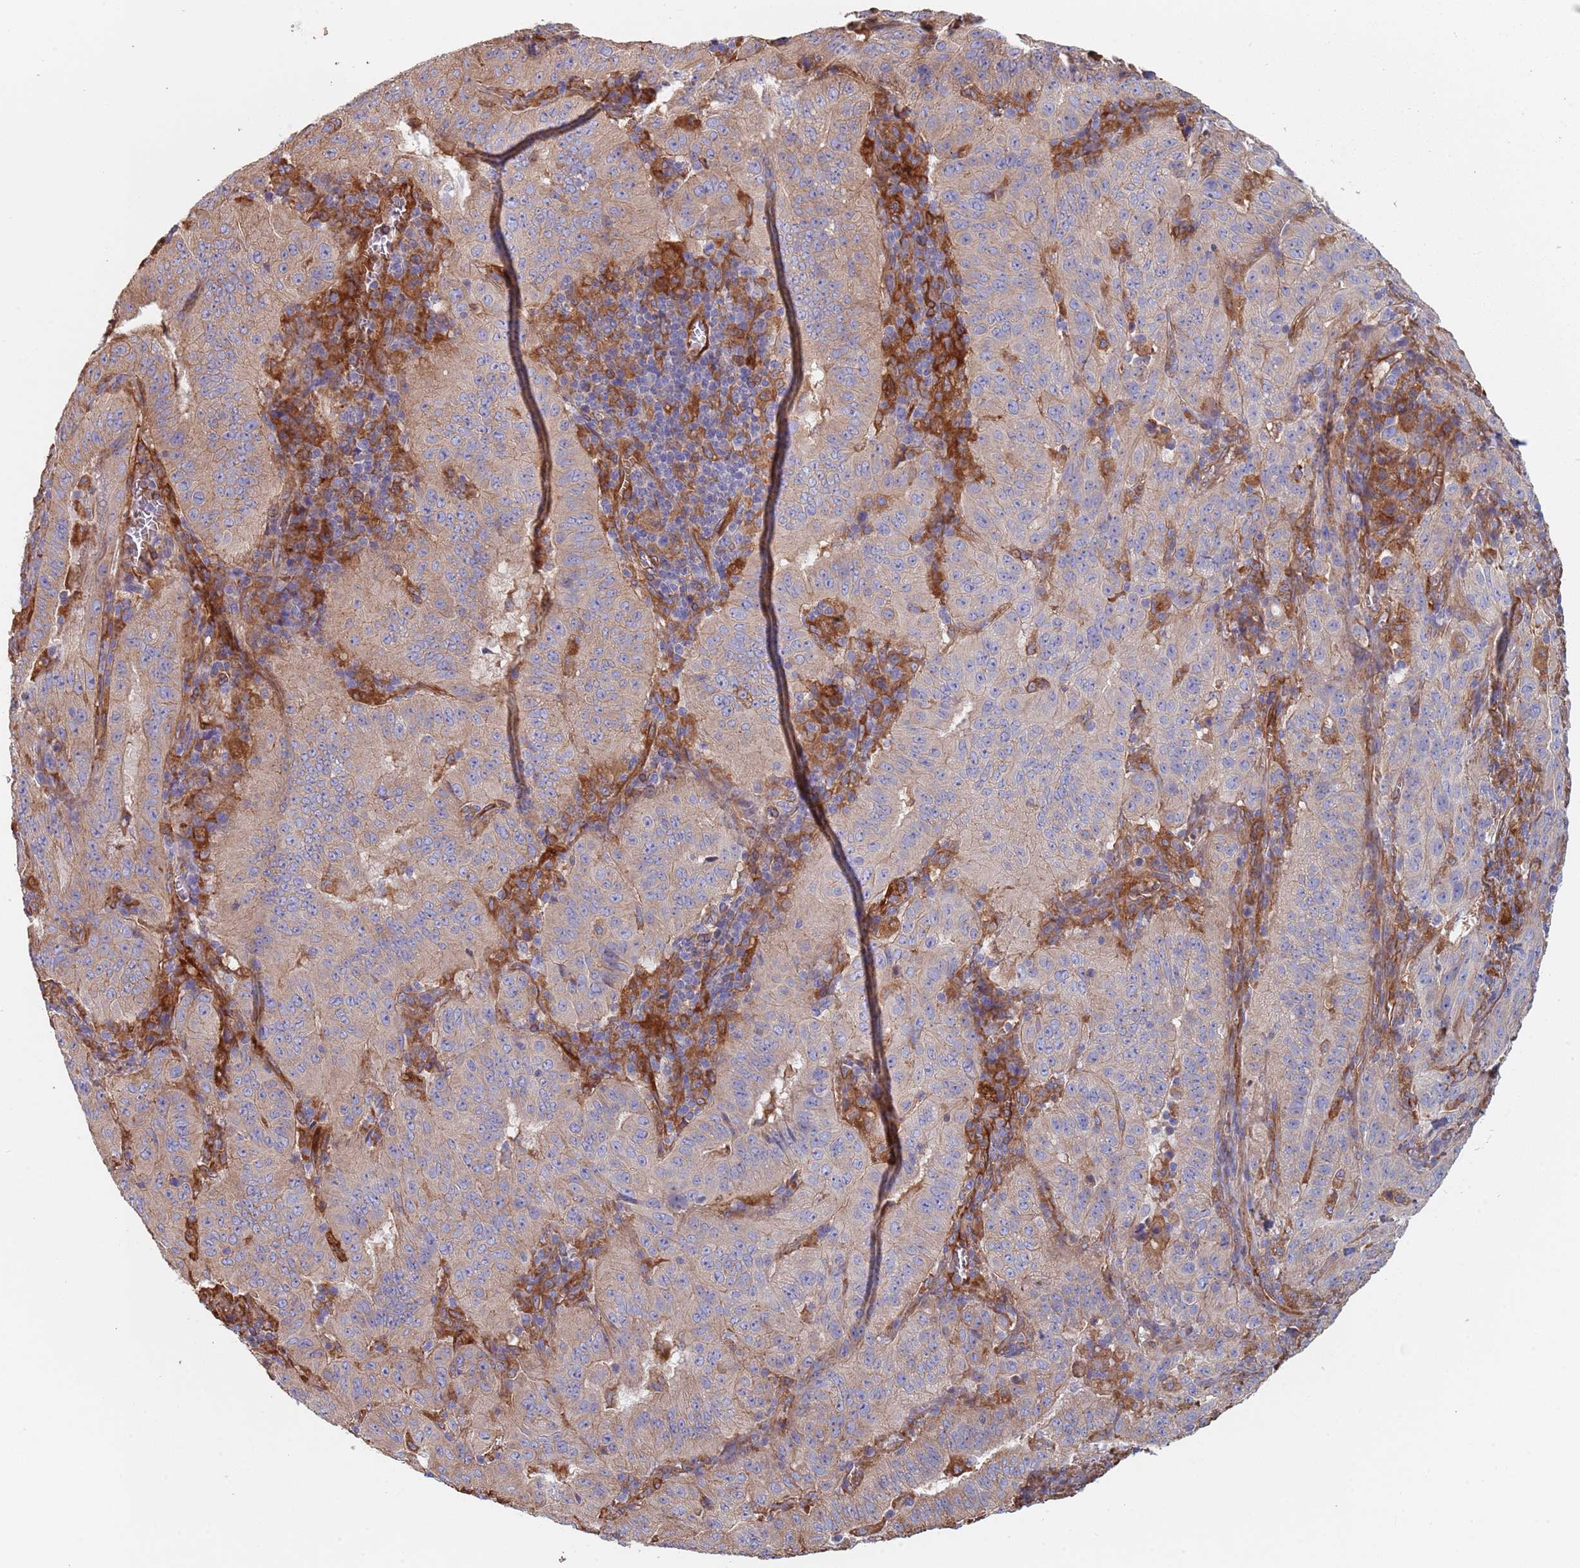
{"staining": {"intensity": "moderate", "quantity": "25%-75%", "location": "cytoplasmic/membranous"}, "tissue": "pancreatic cancer", "cell_type": "Tumor cells", "image_type": "cancer", "snomed": [{"axis": "morphology", "description": "Adenocarcinoma, NOS"}, {"axis": "topography", "description": "Pancreas"}], "caption": "Adenocarcinoma (pancreatic) stained with a protein marker shows moderate staining in tumor cells.", "gene": "DCUN1D3", "patient": {"sex": "male", "age": 63}}